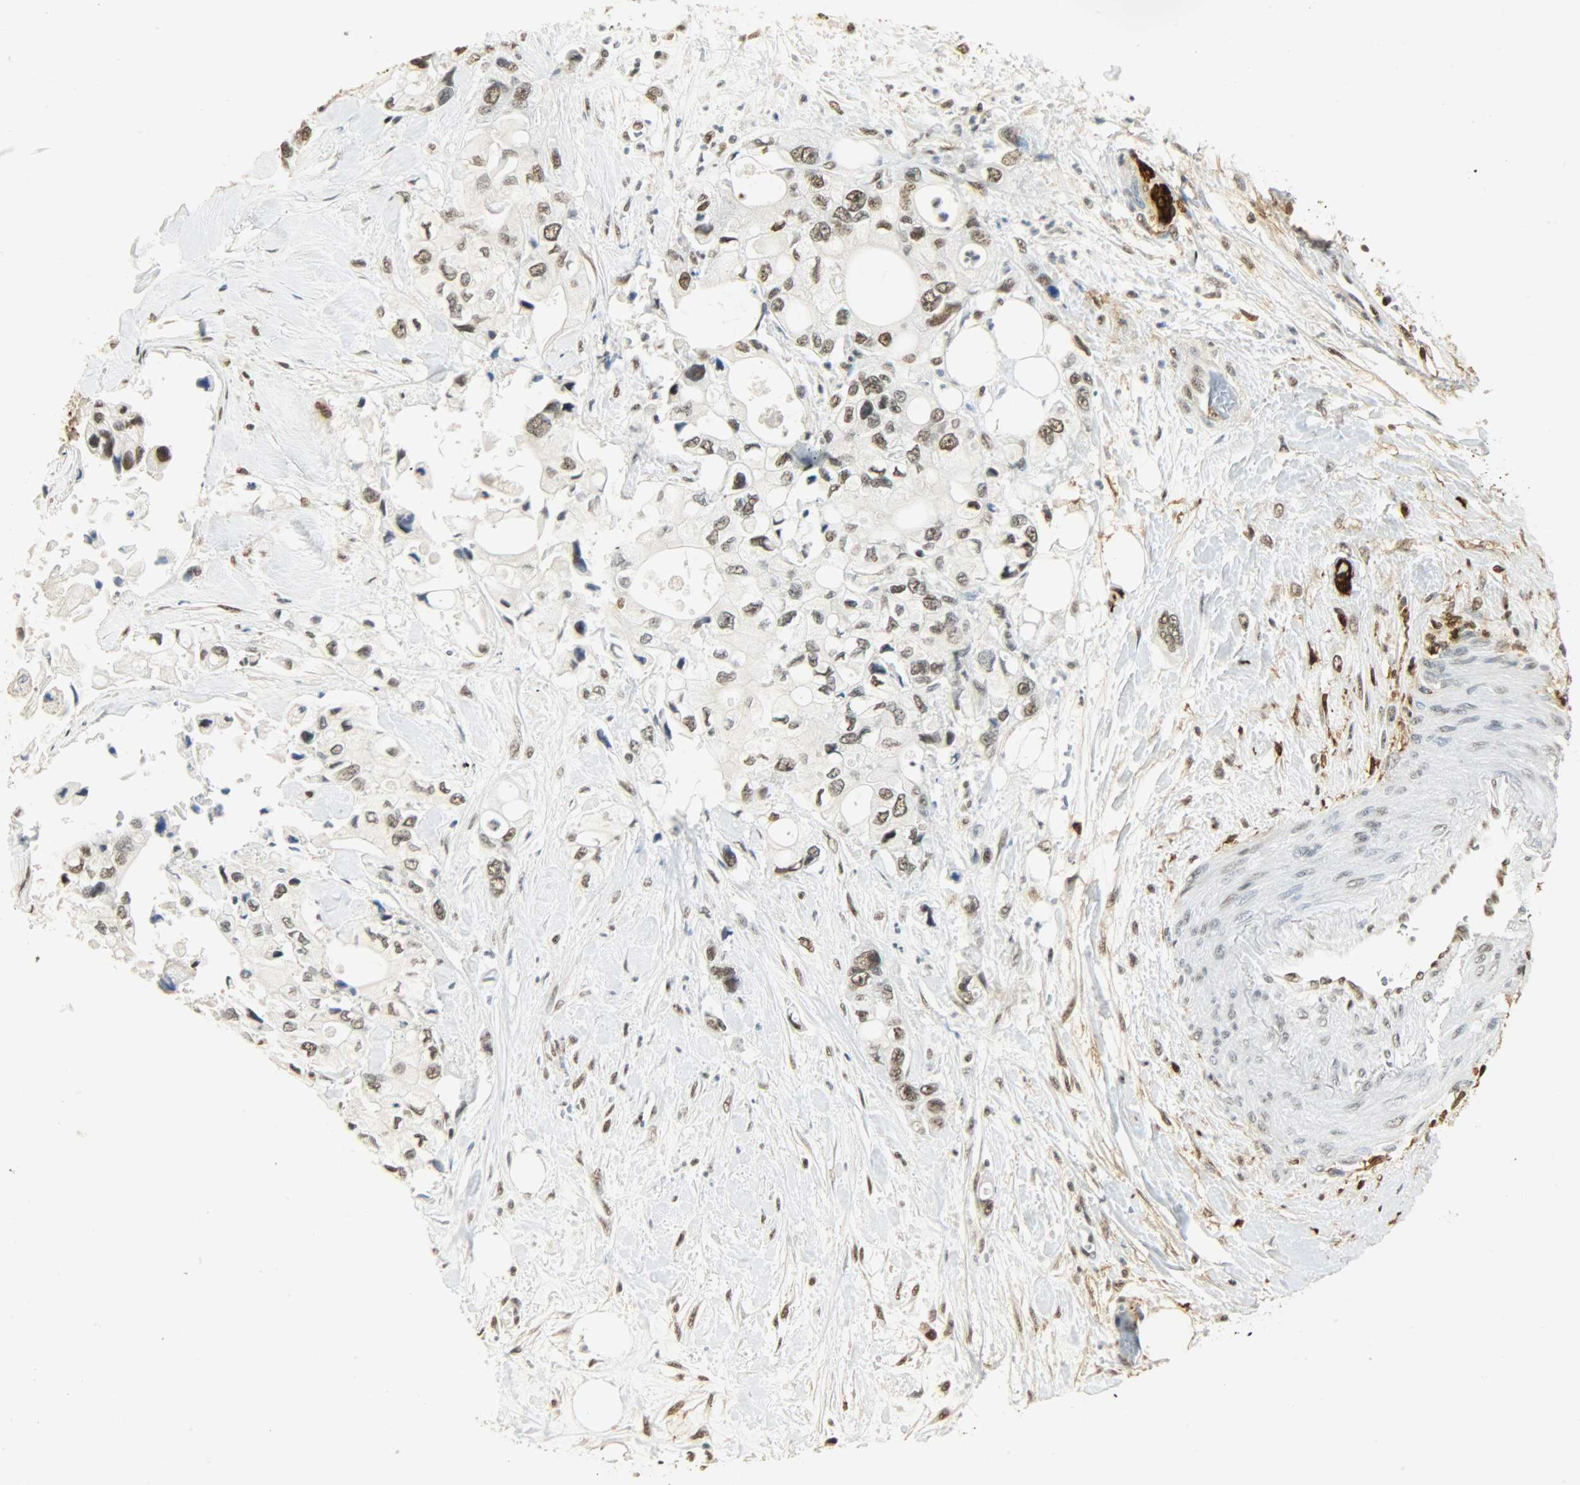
{"staining": {"intensity": "moderate", "quantity": ">75%", "location": "nuclear"}, "tissue": "pancreatic cancer", "cell_type": "Tumor cells", "image_type": "cancer", "snomed": [{"axis": "morphology", "description": "Adenocarcinoma, NOS"}, {"axis": "topography", "description": "Pancreas"}], "caption": "Immunohistochemical staining of pancreatic adenocarcinoma shows medium levels of moderate nuclear positivity in about >75% of tumor cells. The staining was performed using DAB (3,3'-diaminobenzidine), with brown indicating positive protein expression. Nuclei are stained blue with hematoxylin.", "gene": "NGFR", "patient": {"sex": "male", "age": 70}}